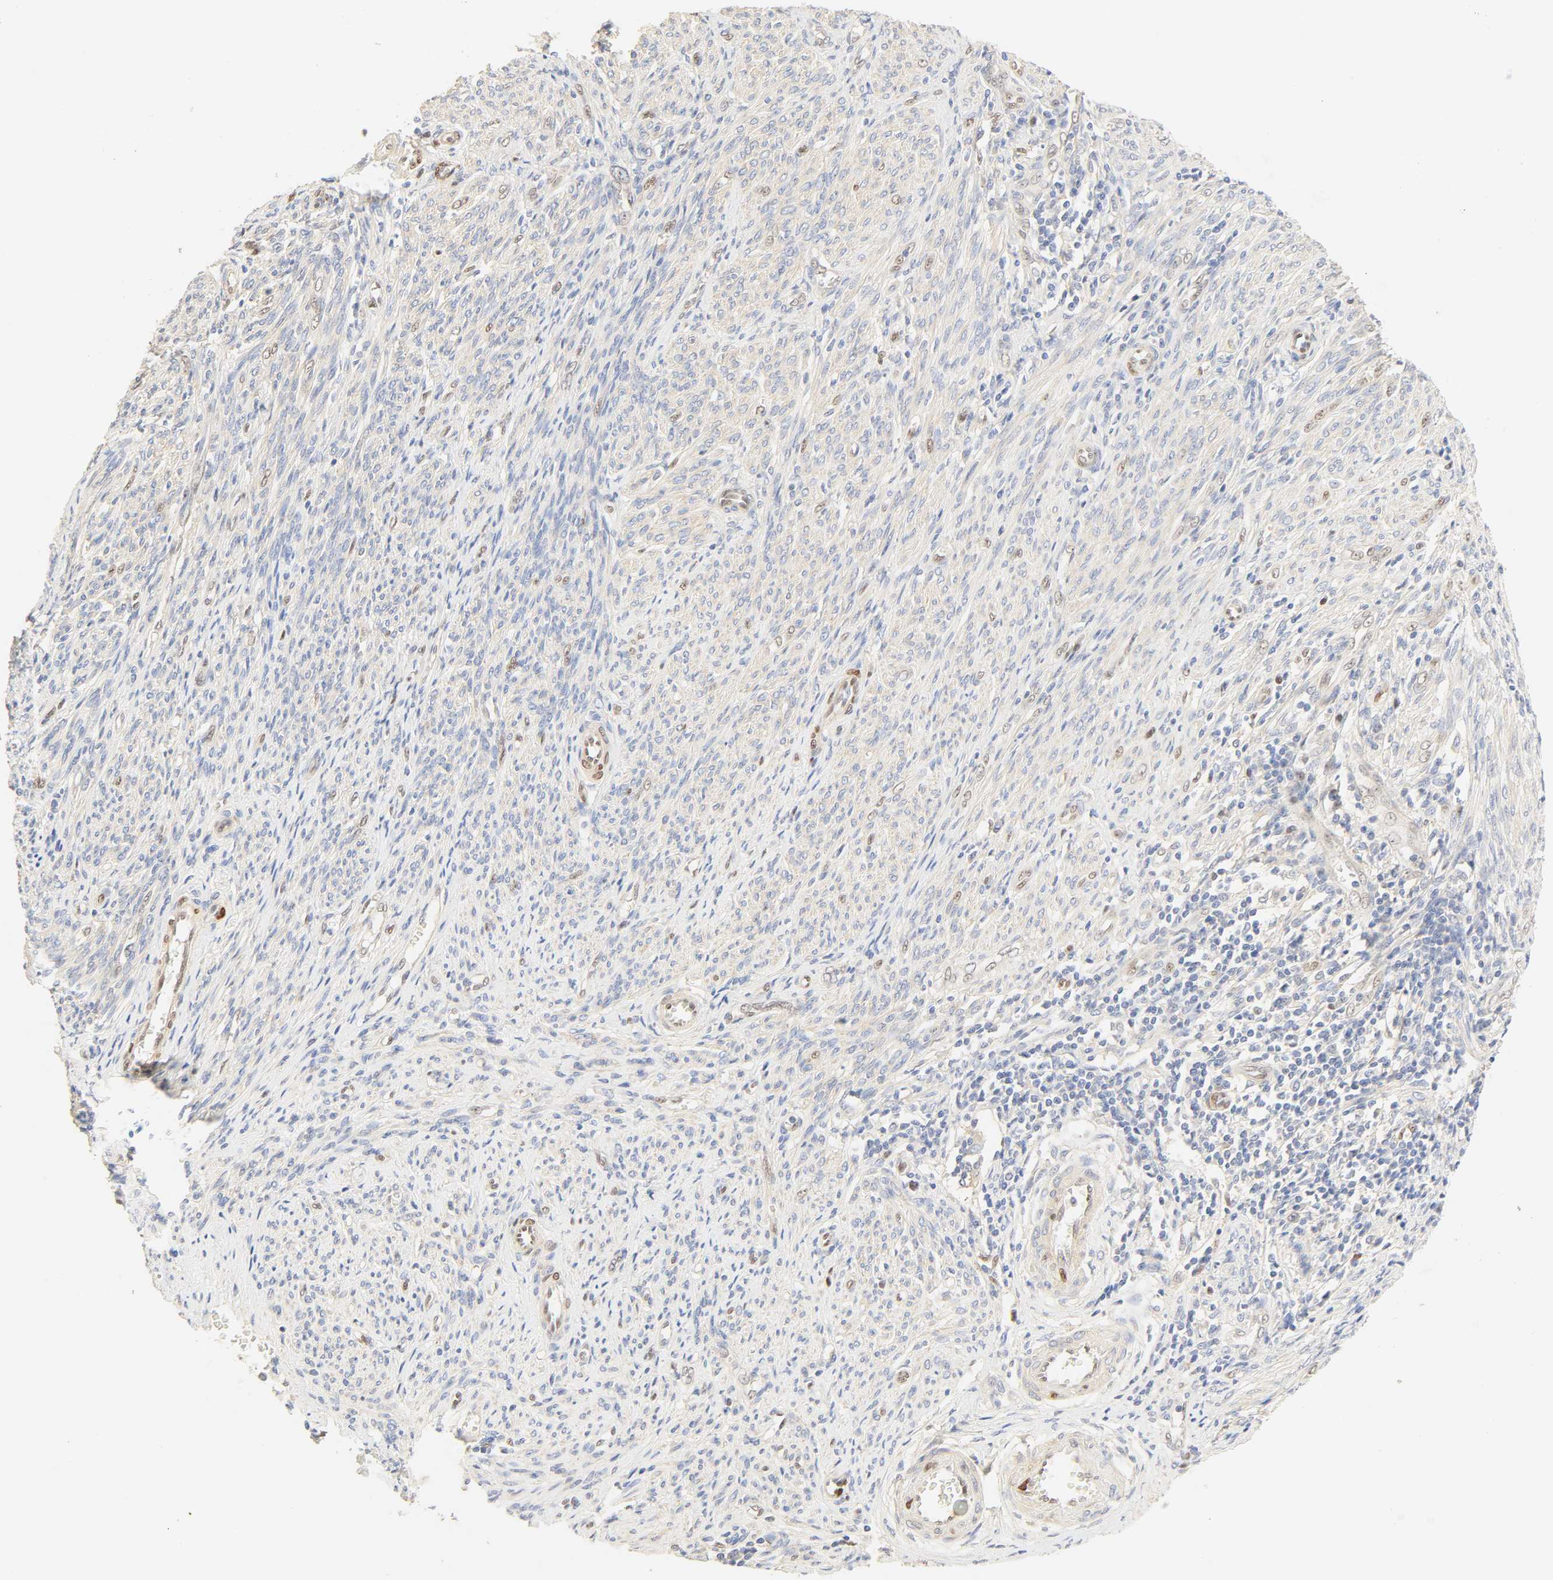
{"staining": {"intensity": "negative", "quantity": "none", "location": "none"}, "tissue": "endometrial cancer", "cell_type": "Tumor cells", "image_type": "cancer", "snomed": [{"axis": "morphology", "description": "Adenocarcinoma, NOS"}, {"axis": "topography", "description": "Endometrium"}], "caption": "This photomicrograph is of endometrial cancer stained with IHC to label a protein in brown with the nuclei are counter-stained blue. There is no expression in tumor cells.", "gene": "BORCS8-MEF2B", "patient": {"sex": "female", "age": 75}}